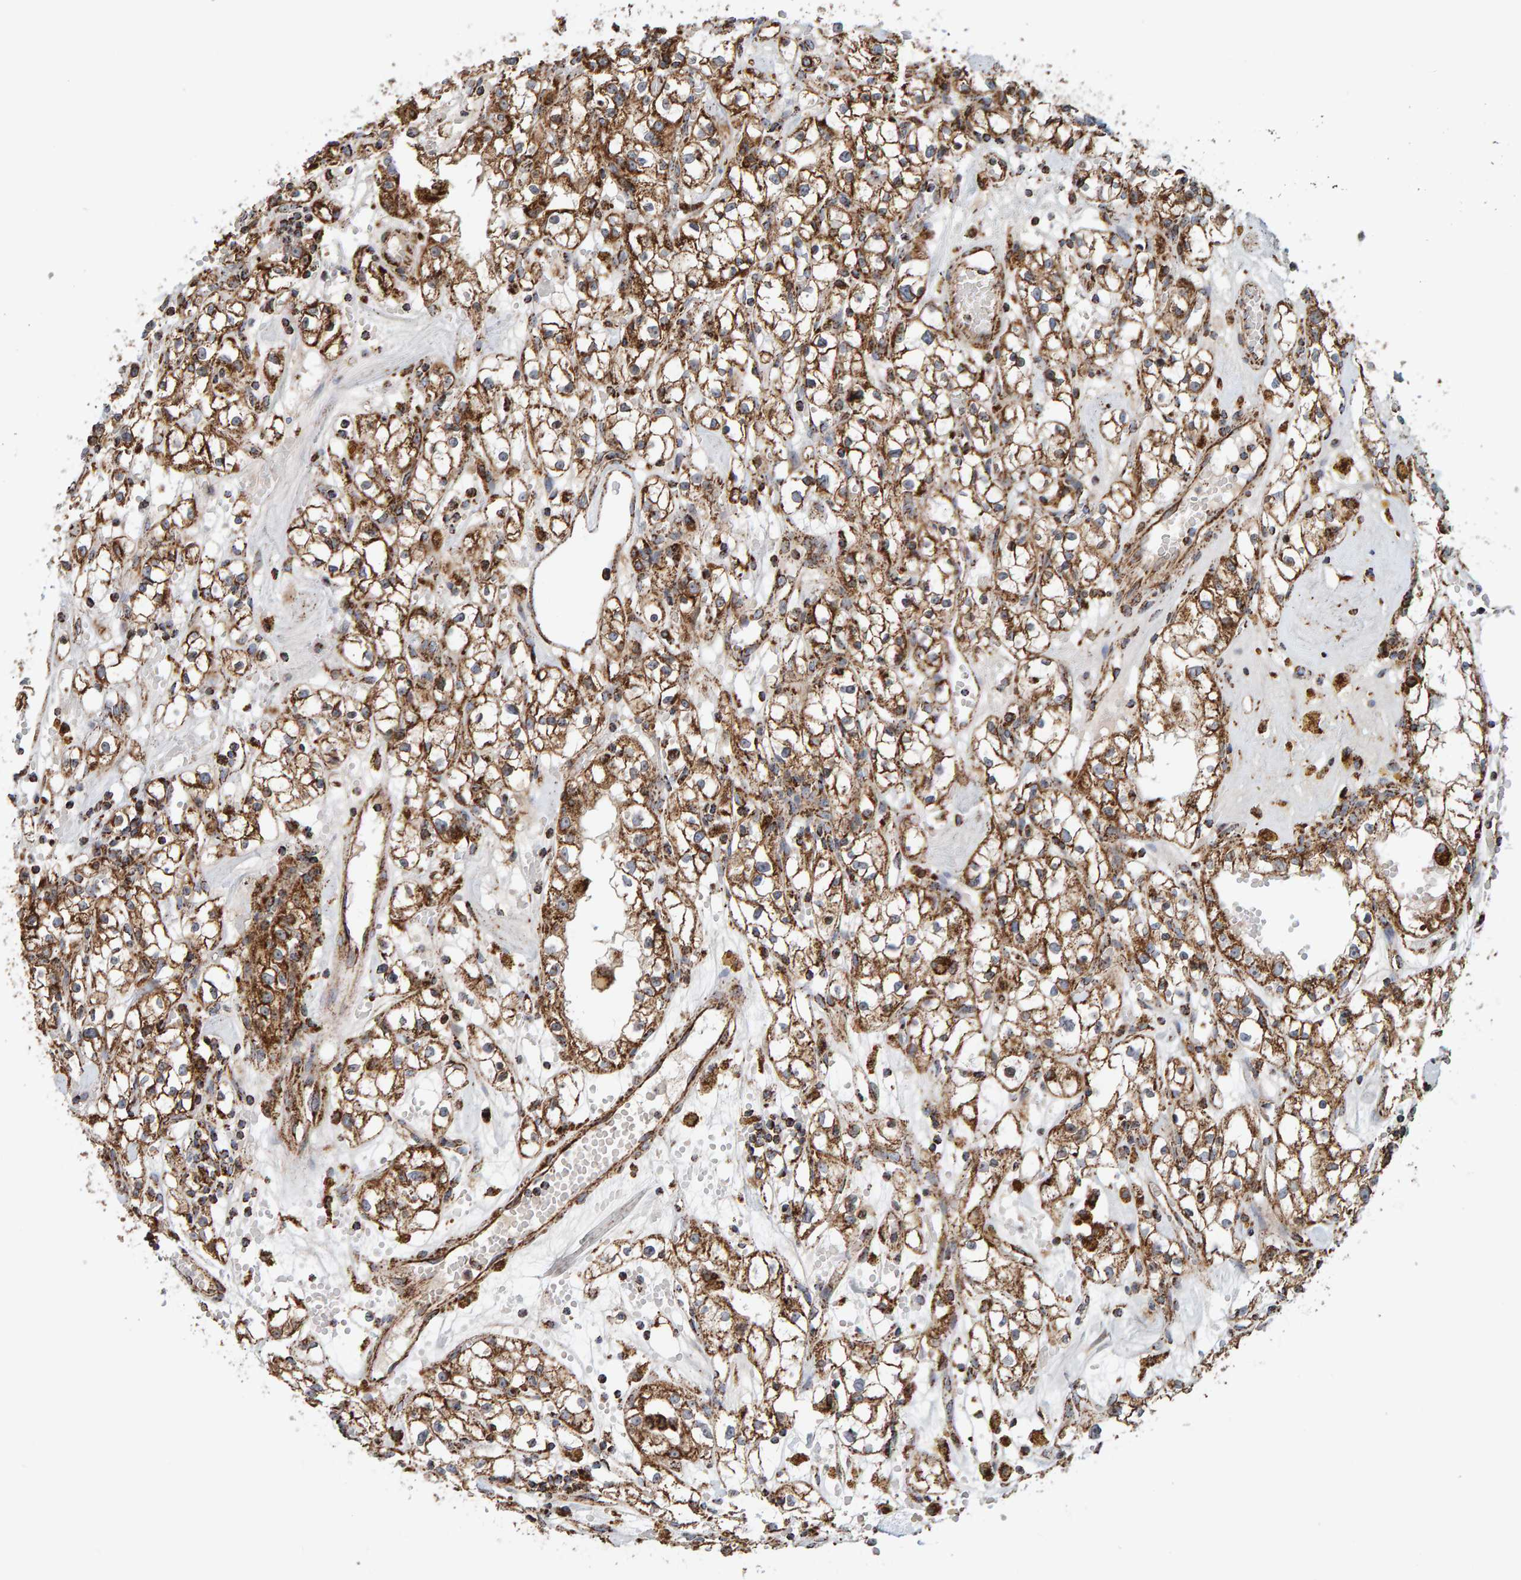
{"staining": {"intensity": "moderate", "quantity": ">75%", "location": "cytoplasmic/membranous"}, "tissue": "renal cancer", "cell_type": "Tumor cells", "image_type": "cancer", "snomed": [{"axis": "morphology", "description": "Adenocarcinoma, NOS"}, {"axis": "topography", "description": "Kidney"}], "caption": "Immunohistochemistry (DAB (3,3'-diaminobenzidine)) staining of human renal cancer (adenocarcinoma) reveals moderate cytoplasmic/membranous protein expression in approximately >75% of tumor cells.", "gene": "MRPL45", "patient": {"sex": "male", "age": 56}}